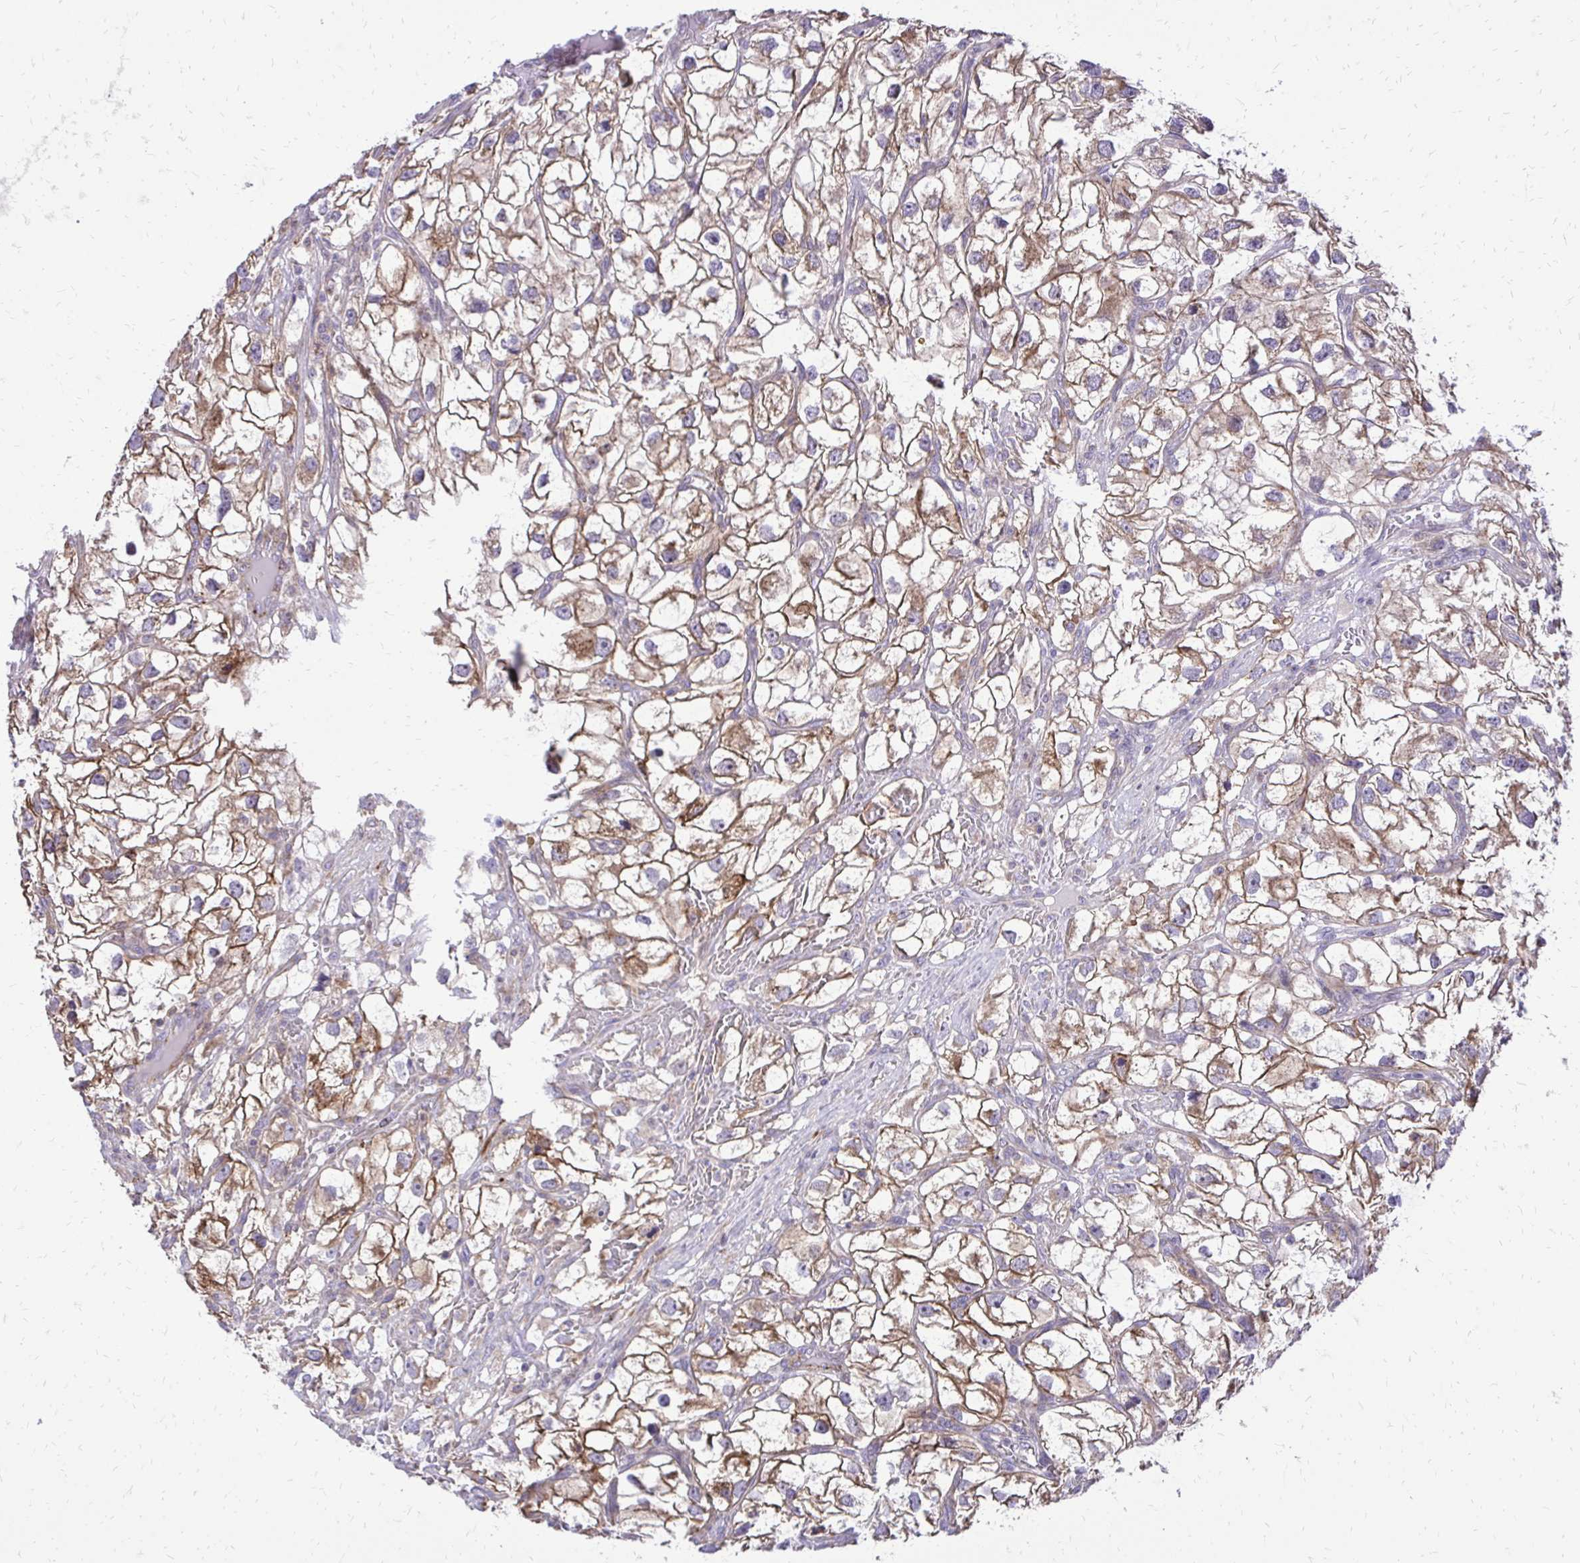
{"staining": {"intensity": "moderate", "quantity": ">75%", "location": "cytoplasmic/membranous"}, "tissue": "renal cancer", "cell_type": "Tumor cells", "image_type": "cancer", "snomed": [{"axis": "morphology", "description": "Adenocarcinoma, NOS"}, {"axis": "topography", "description": "Kidney"}], "caption": "Immunohistochemical staining of renal cancer displays medium levels of moderate cytoplasmic/membranous expression in approximately >75% of tumor cells. (DAB IHC, brown staining for protein, blue staining for nuclei).", "gene": "ABCC3", "patient": {"sex": "male", "age": 59}}